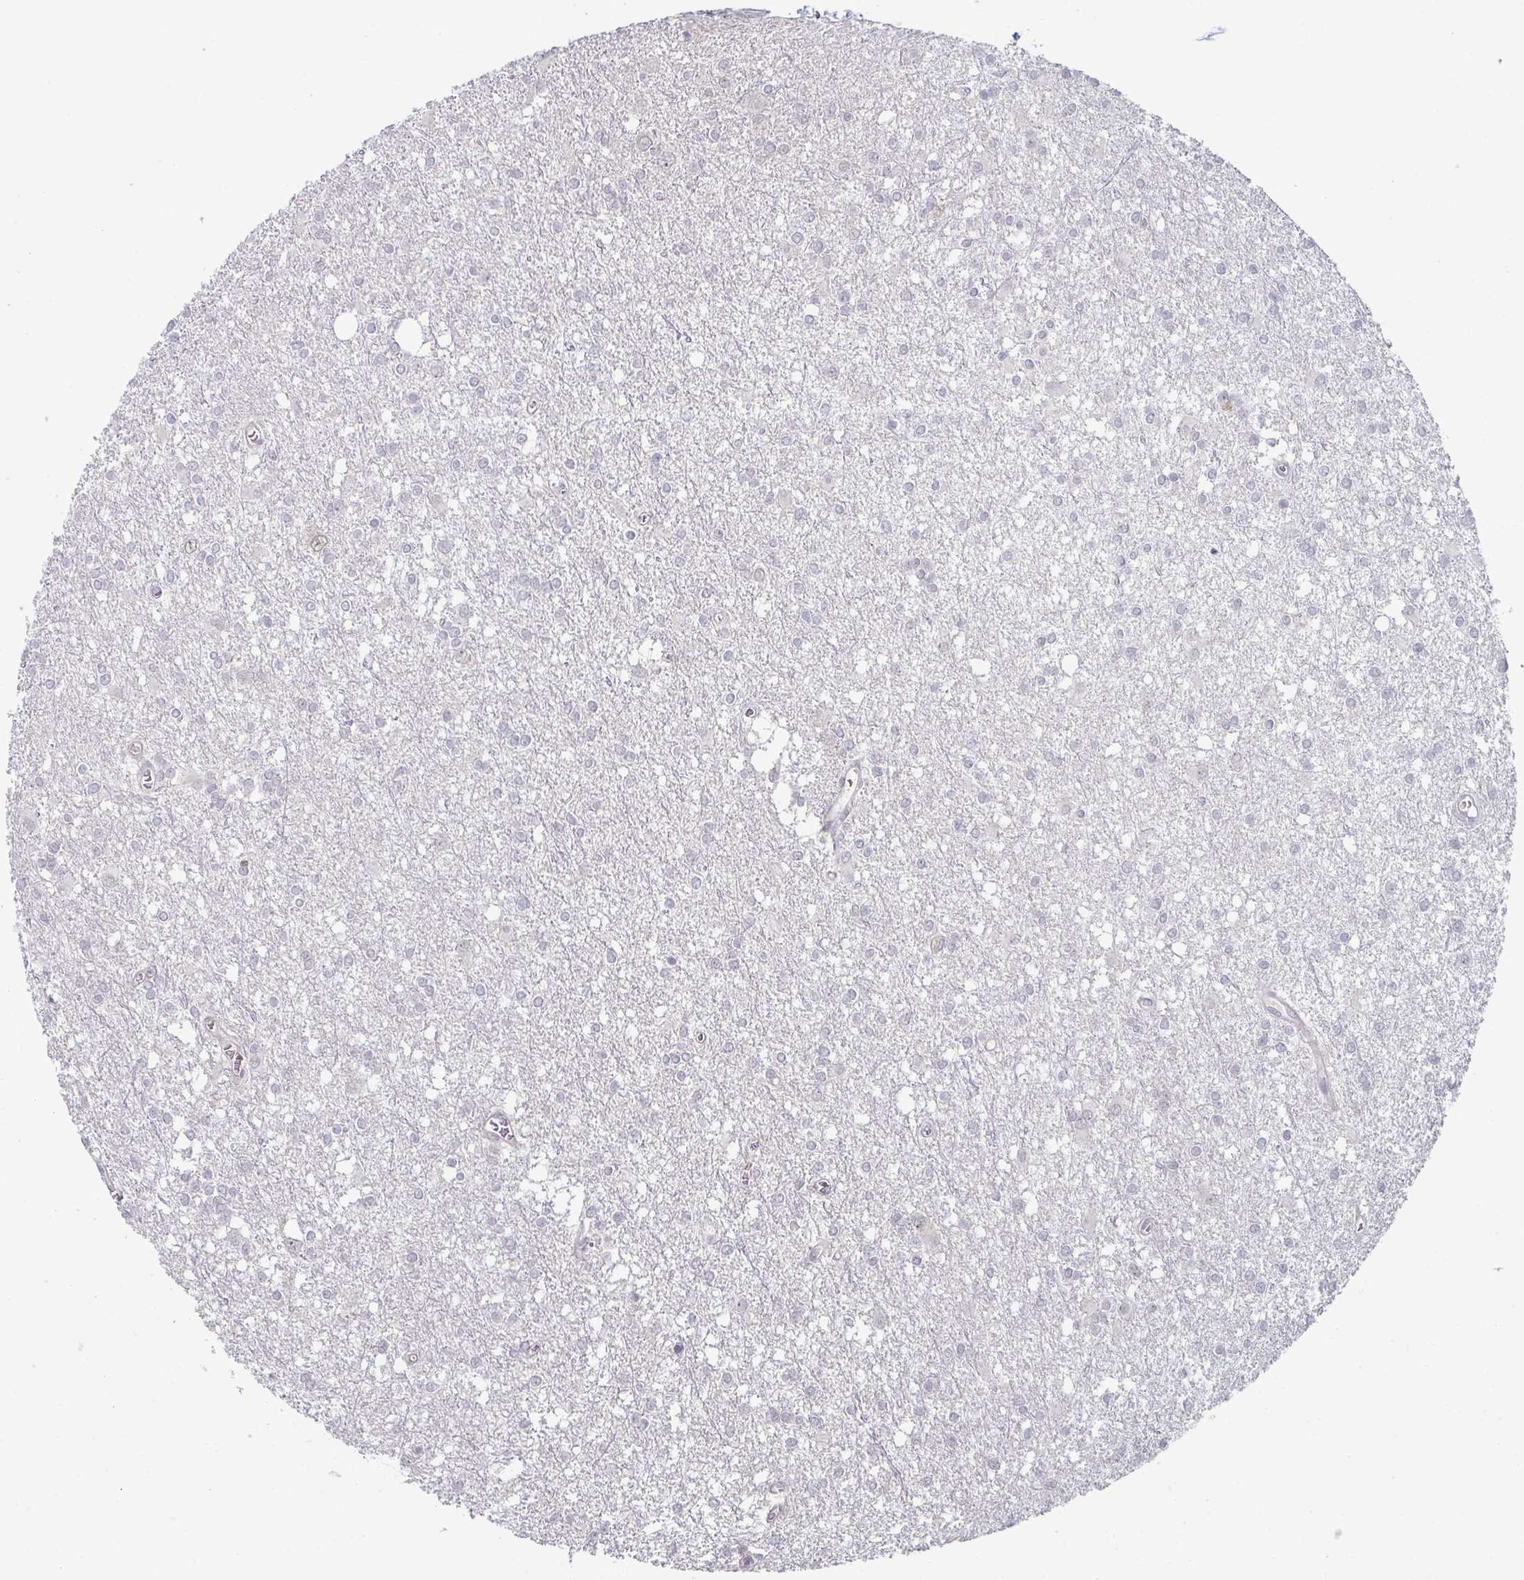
{"staining": {"intensity": "negative", "quantity": "none", "location": "none"}, "tissue": "glioma", "cell_type": "Tumor cells", "image_type": "cancer", "snomed": [{"axis": "morphology", "description": "Glioma, malignant, High grade"}, {"axis": "topography", "description": "Brain"}], "caption": "Glioma stained for a protein using IHC demonstrates no expression tumor cells.", "gene": "ZNF214", "patient": {"sex": "male", "age": 48}}